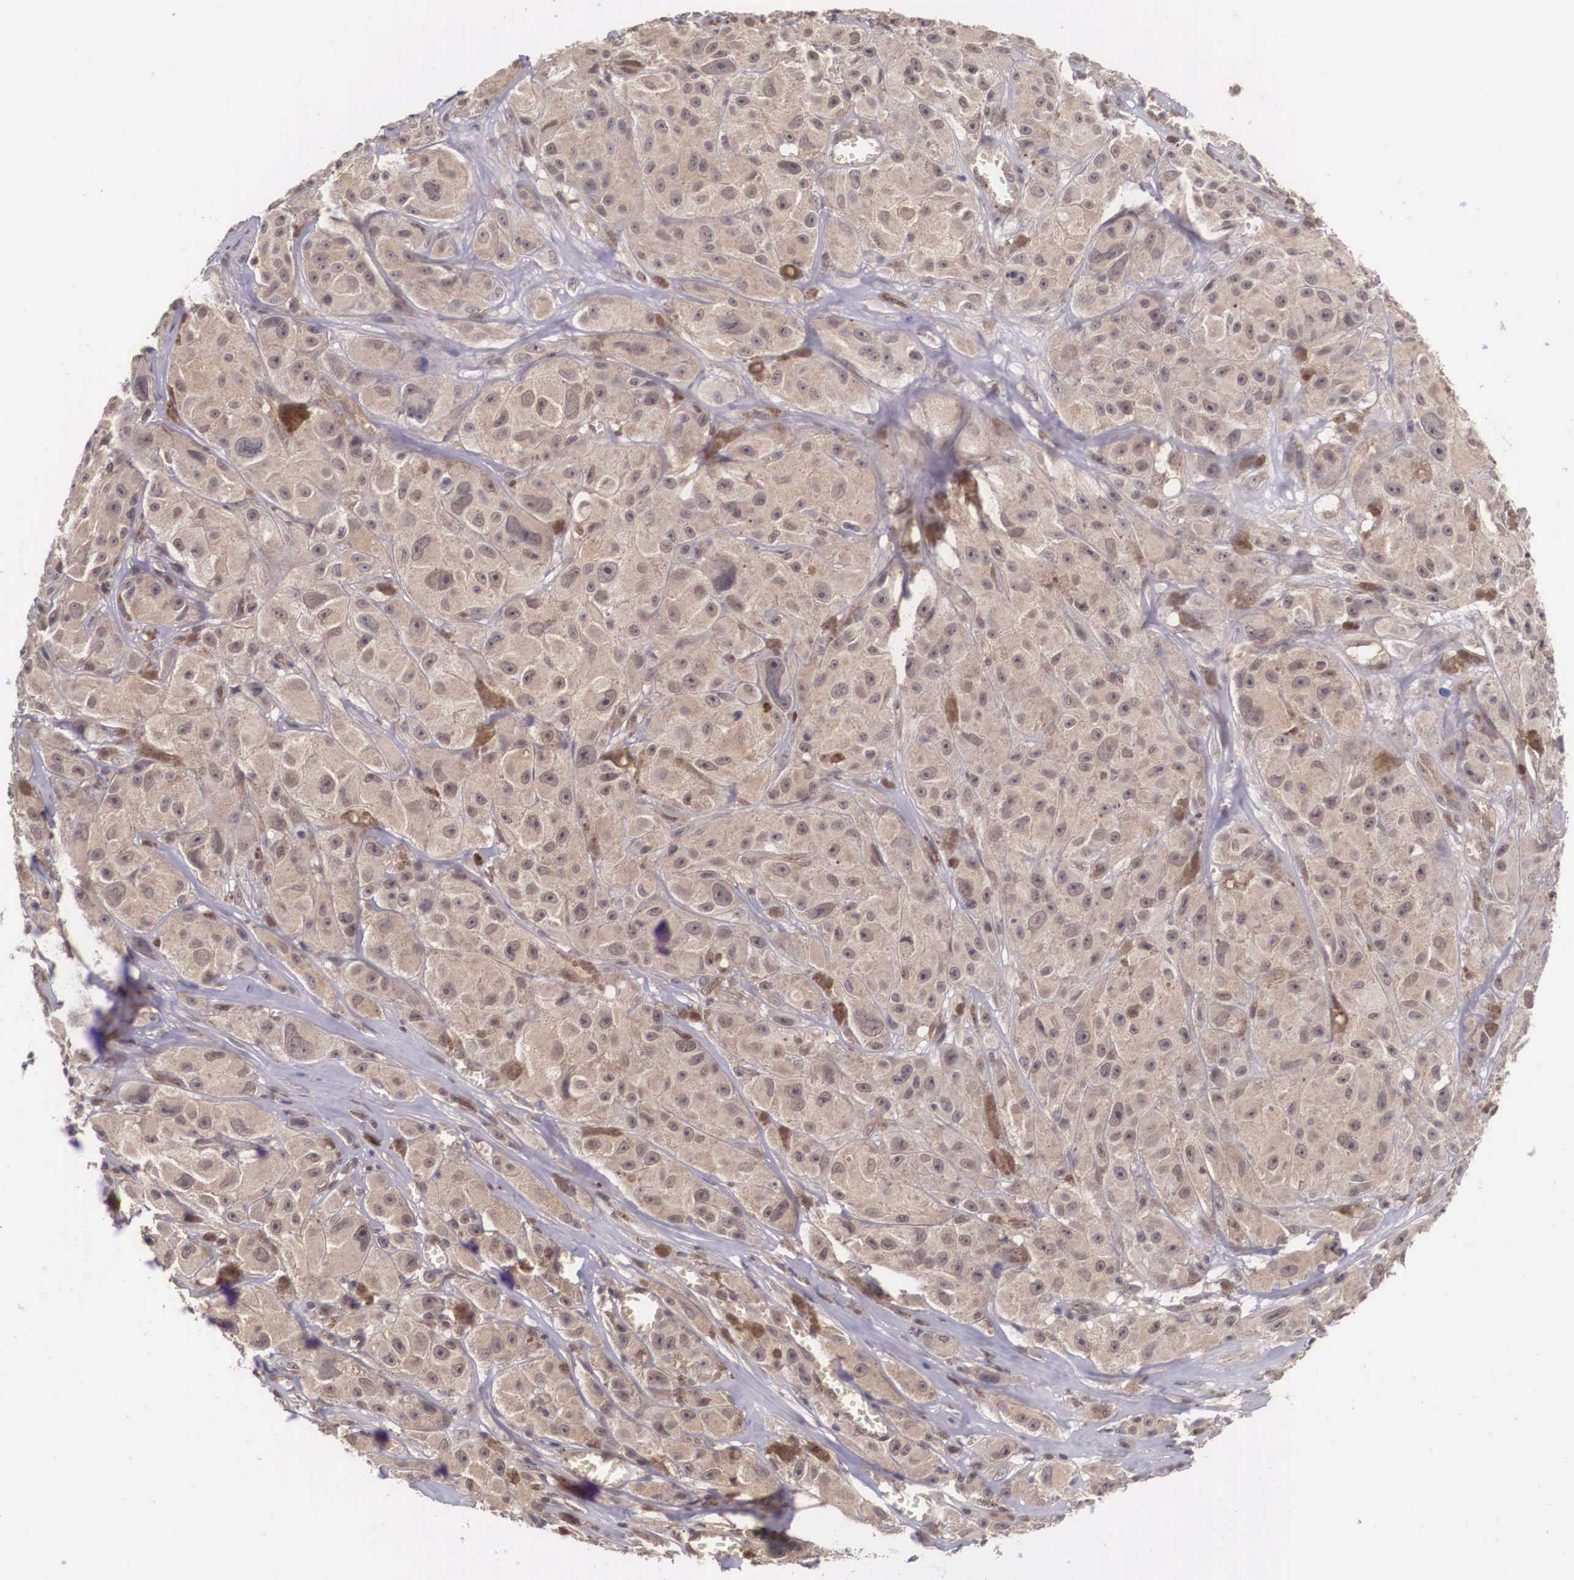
{"staining": {"intensity": "weak", "quantity": ">75%", "location": "cytoplasmic/membranous"}, "tissue": "melanoma", "cell_type": "Tumor cells", "image_type": "cancer", "snomed": [{"axis": "morphology", "description": "Malignant melanoma, NOS"}, {"axis": "topography", "description": "Skin"}], "caption": "Brown immunohistochemical staining in malignant melanoma displays weak cytoplasmic/membranous expression in approximately >75% of tumor cells. The protein of interest is stained brown, and the nuclei are stained in blue (DAB IHC with brightfield microscopy, high magnification).", "gene": "VASH1", "patient": {"sex": "male", "age": 56}}